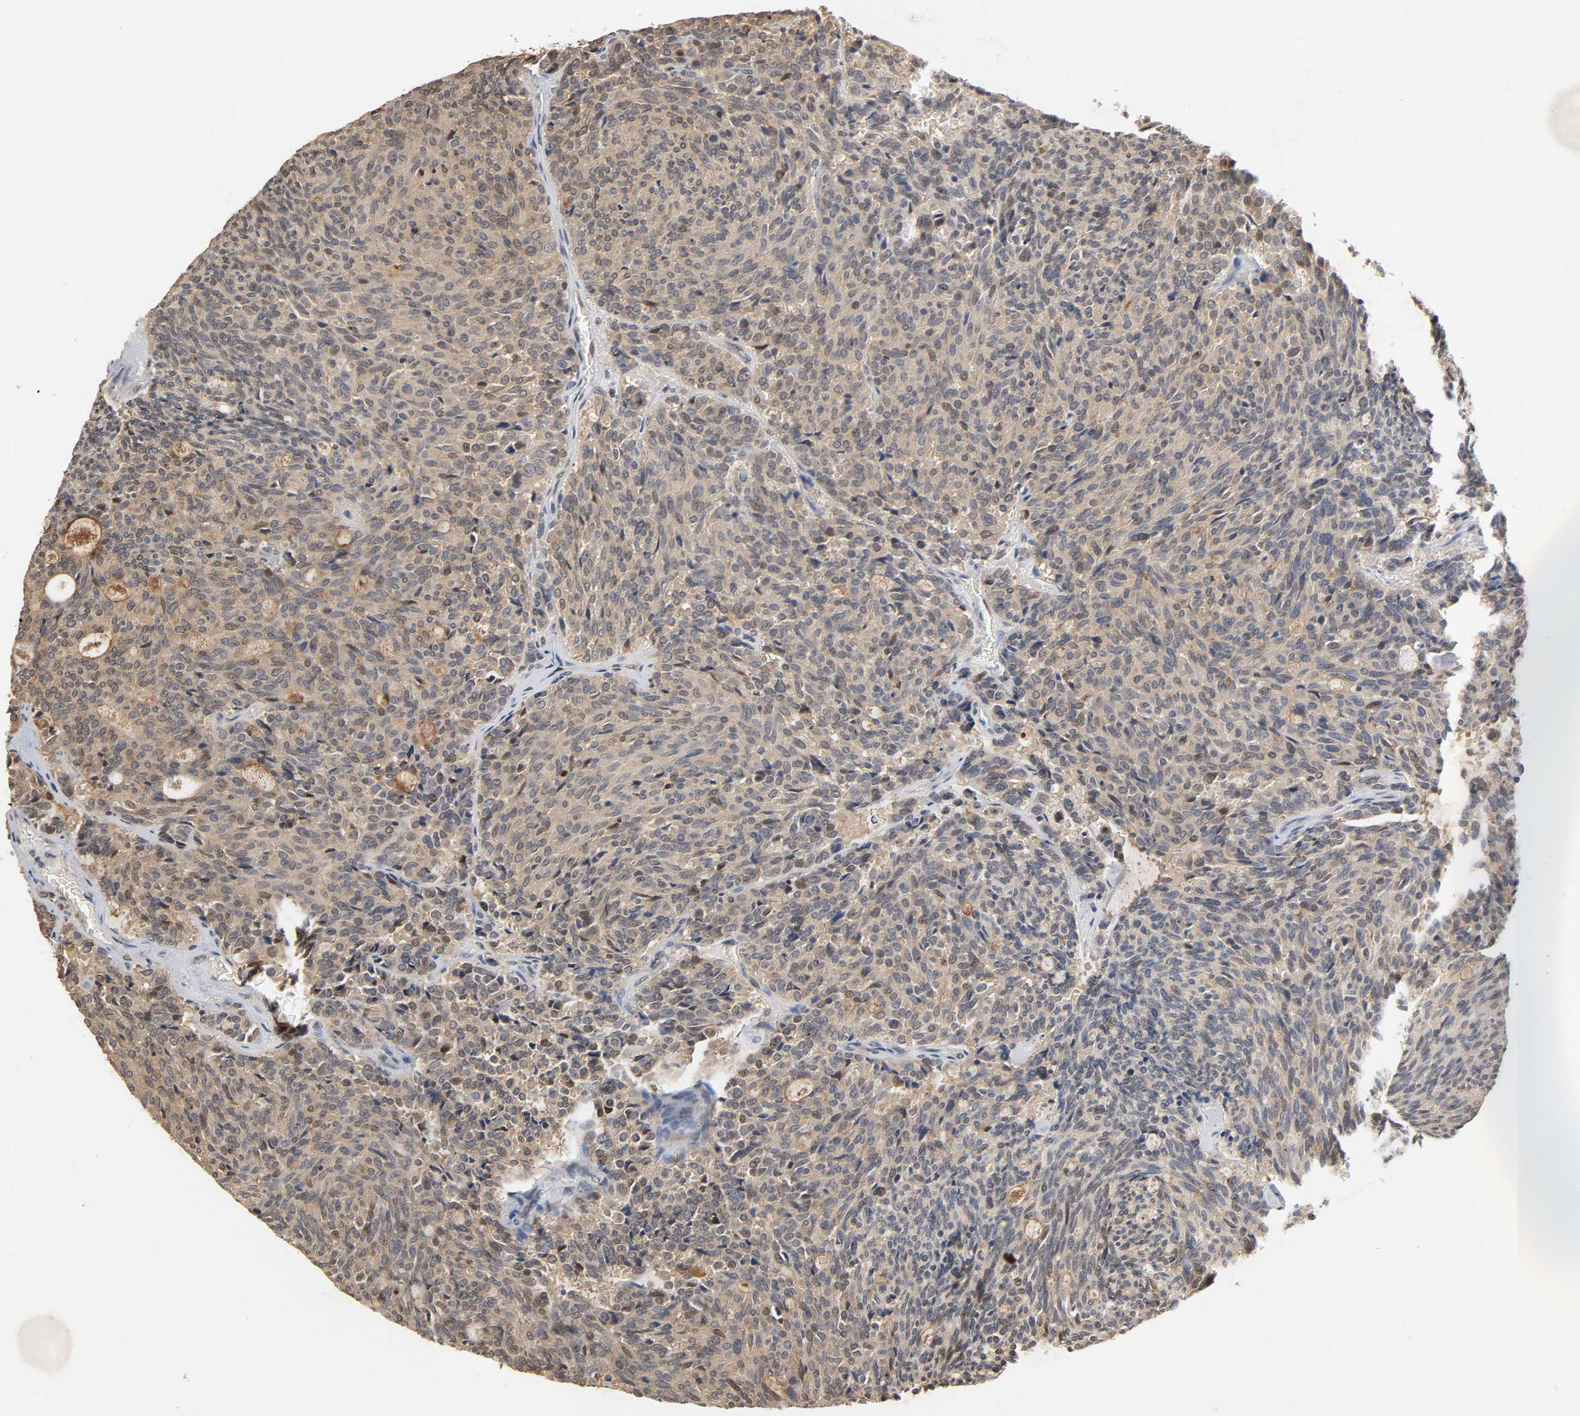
{"staining": {"intensity": "weak", "quantity": "25%-75%", "location": "cytoplasmic/membranous,nuclear"}, "tissue": "carcinoid", "cell_type": "Tumor cells", "image_type": "cancer", "snomed": [{"axis": "morphology", "description": "Carcinoid, malignant, NOS"}, {"axis": "topography", "description": "Pancreas"}], "caption": "Carcinoid tissue demonstrates weak cytoplasmic/membranous and nuclear expression in approximately 25%-75% of tumor cells The staining was performed using DAB (3,3'-diaminobenzidine) to visualize the protein expression in brown, while the nuclei were stained in blue with hematoxylin (Magnification: 20x).", "gene": "UBC", "patient": {"sex": "female", "age": 54}}